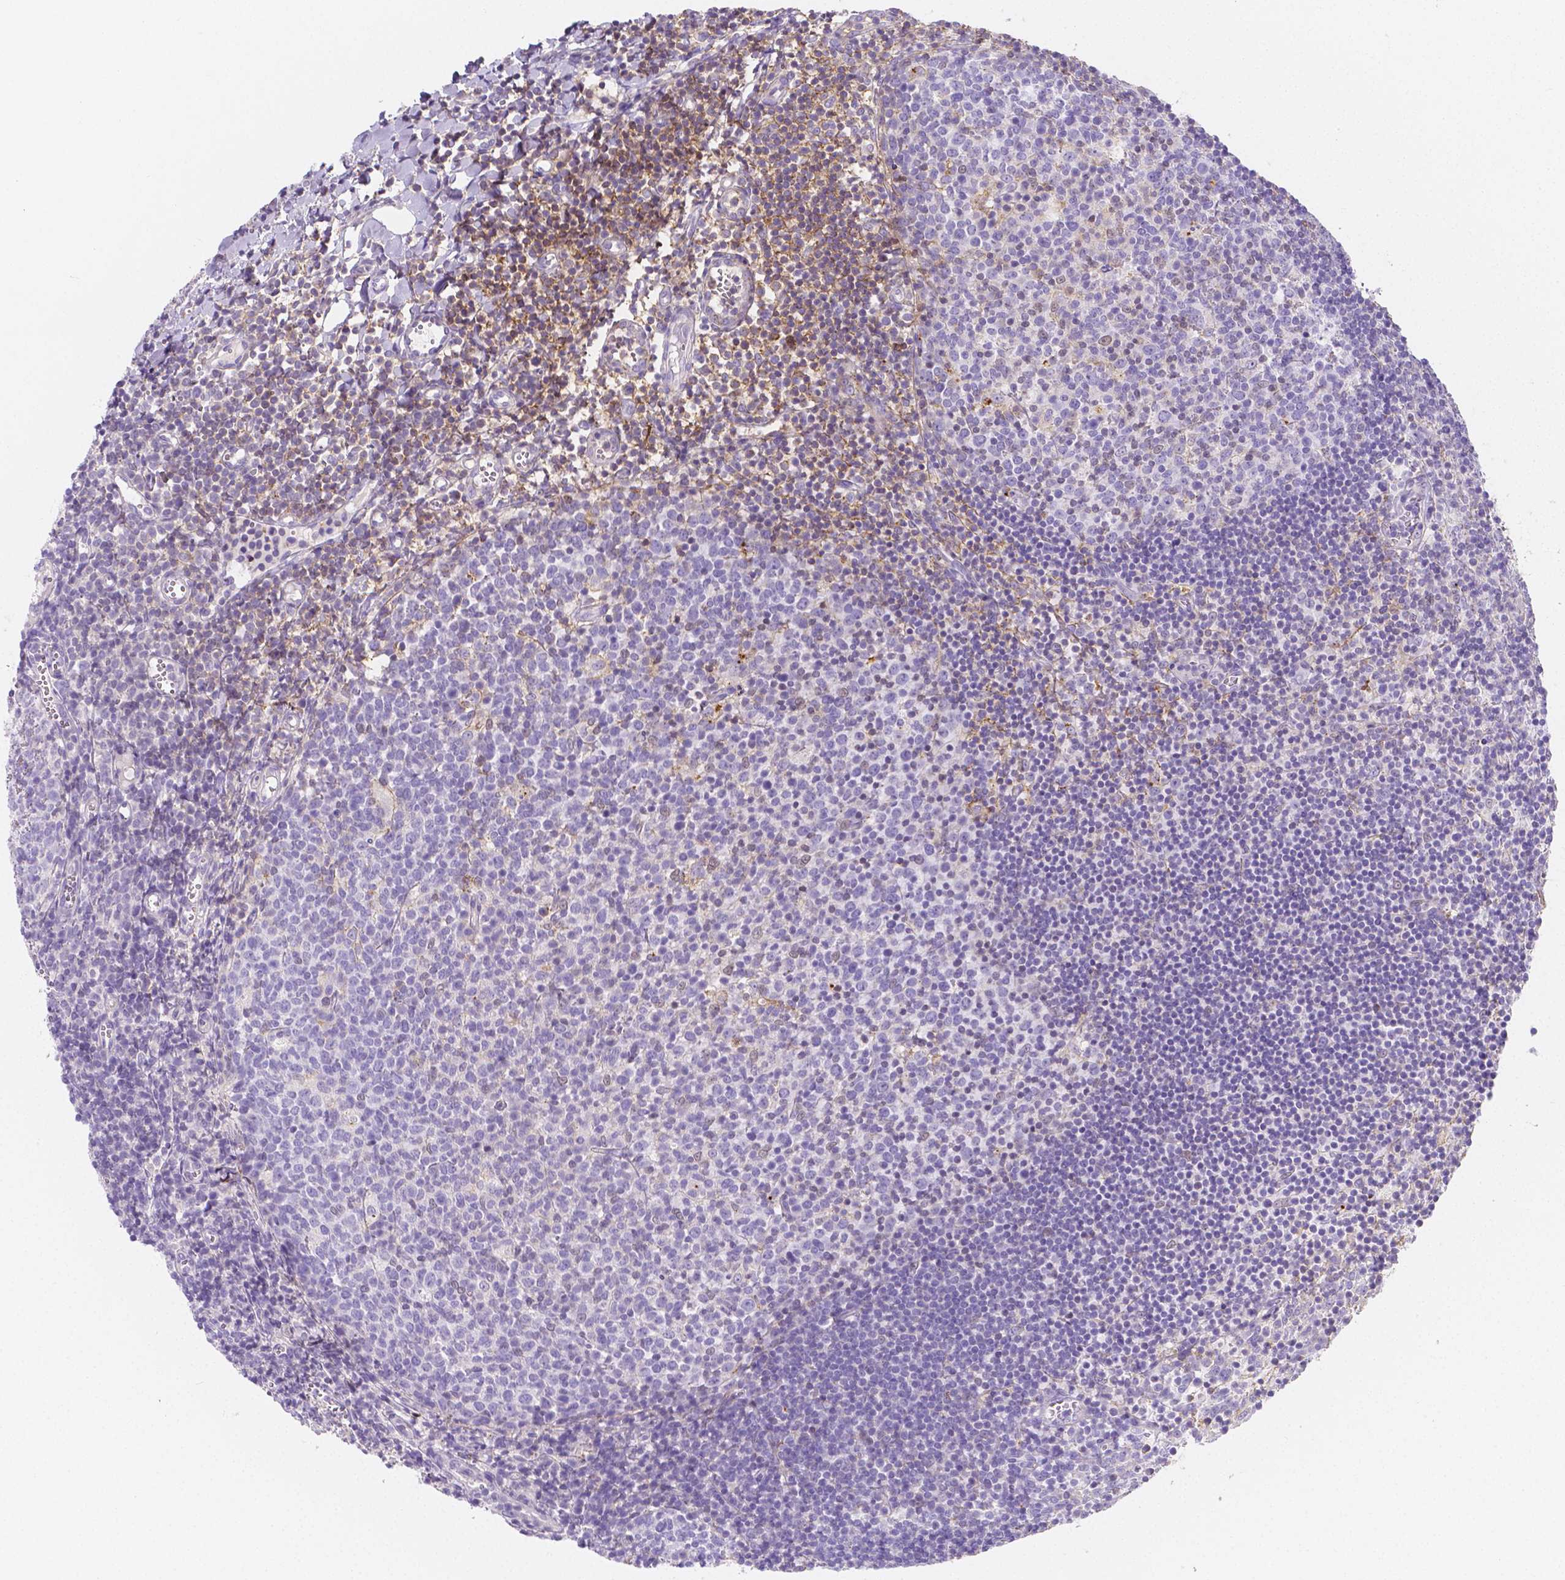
{"staining": {"intensity": "negative", "quantity": "none", "location": "none"}, "tissue": "lymph node", "cell_type": "Germinal center cells", "image_type": "normal", "snomed": [{"axis": "morphology", "description": "Normal tissue, NOS"}, {"axis": "topography", "description": "Lymph node"}], "caption": "This is a photomicrograph of immunohistochemistry staining of unremarkable lymph node, which shows no staining in germinal center cells. (Brightfield microscopy of DAB immunohistochemistry (IHC) at high magnification).", "gene": "GABRD", "patient": {"sex": "female", "age": 21}}